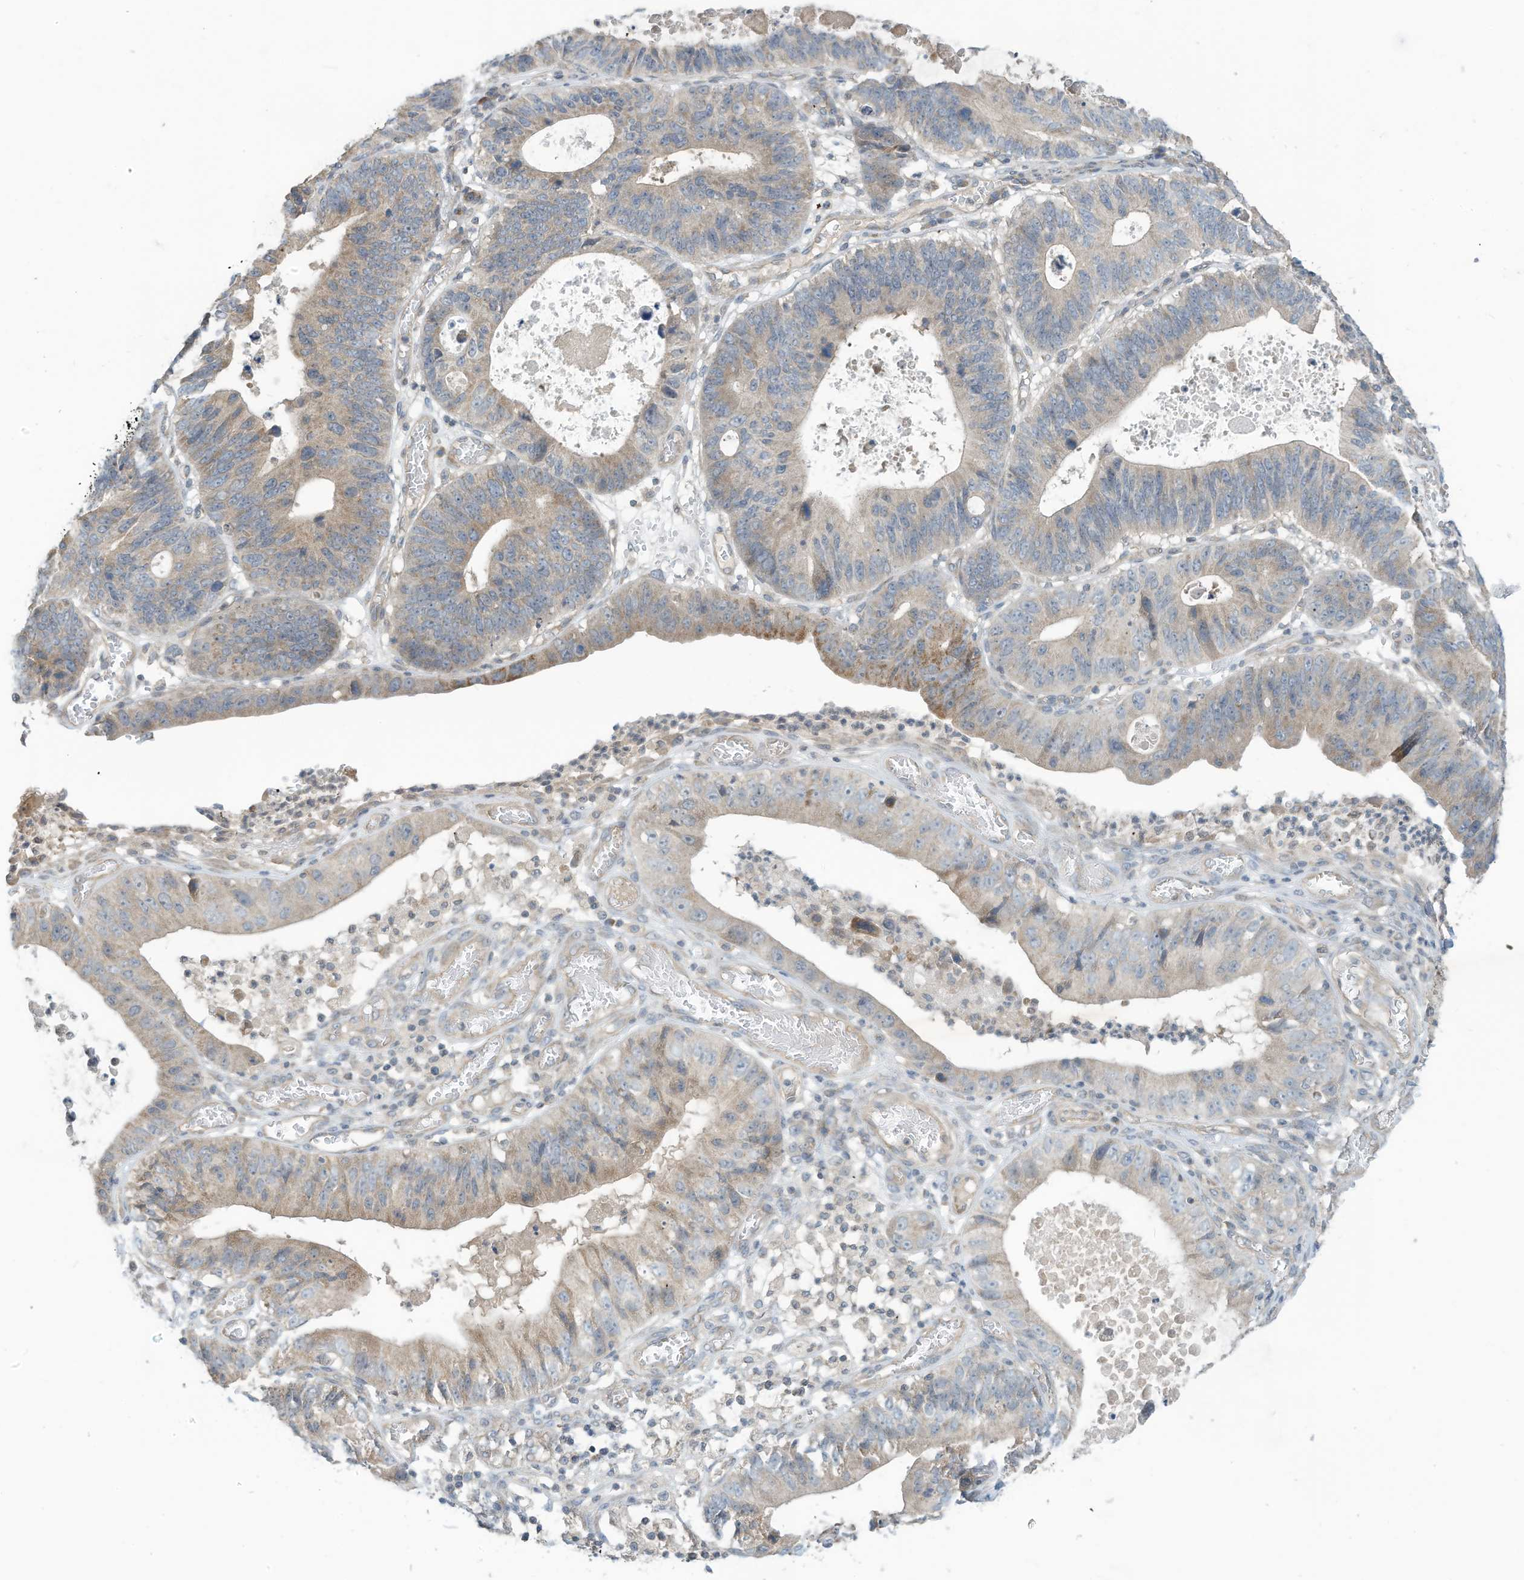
{"staining": {"intensity": "weak", "quantity": ">75%", "location": "cytoplasmic/membranous"}, "tissue": "stomach cancer", "cell_type": "Tumor cells", "image_type": "cancer", "snomed": [{"axis": "morphology", "description": "Adenocarcinoma, NOS"}, {"axis": "topography", "description": "Stomach"}], "caption": "Adenocarcinoma (stomach) stained for a protein (brown) displays weak cytoplasmic/membranous positive positivity in approximately >75% of tumor cells.", "gene": "SCGB1D2", "patient": {"sex": "male", "age": 59}}